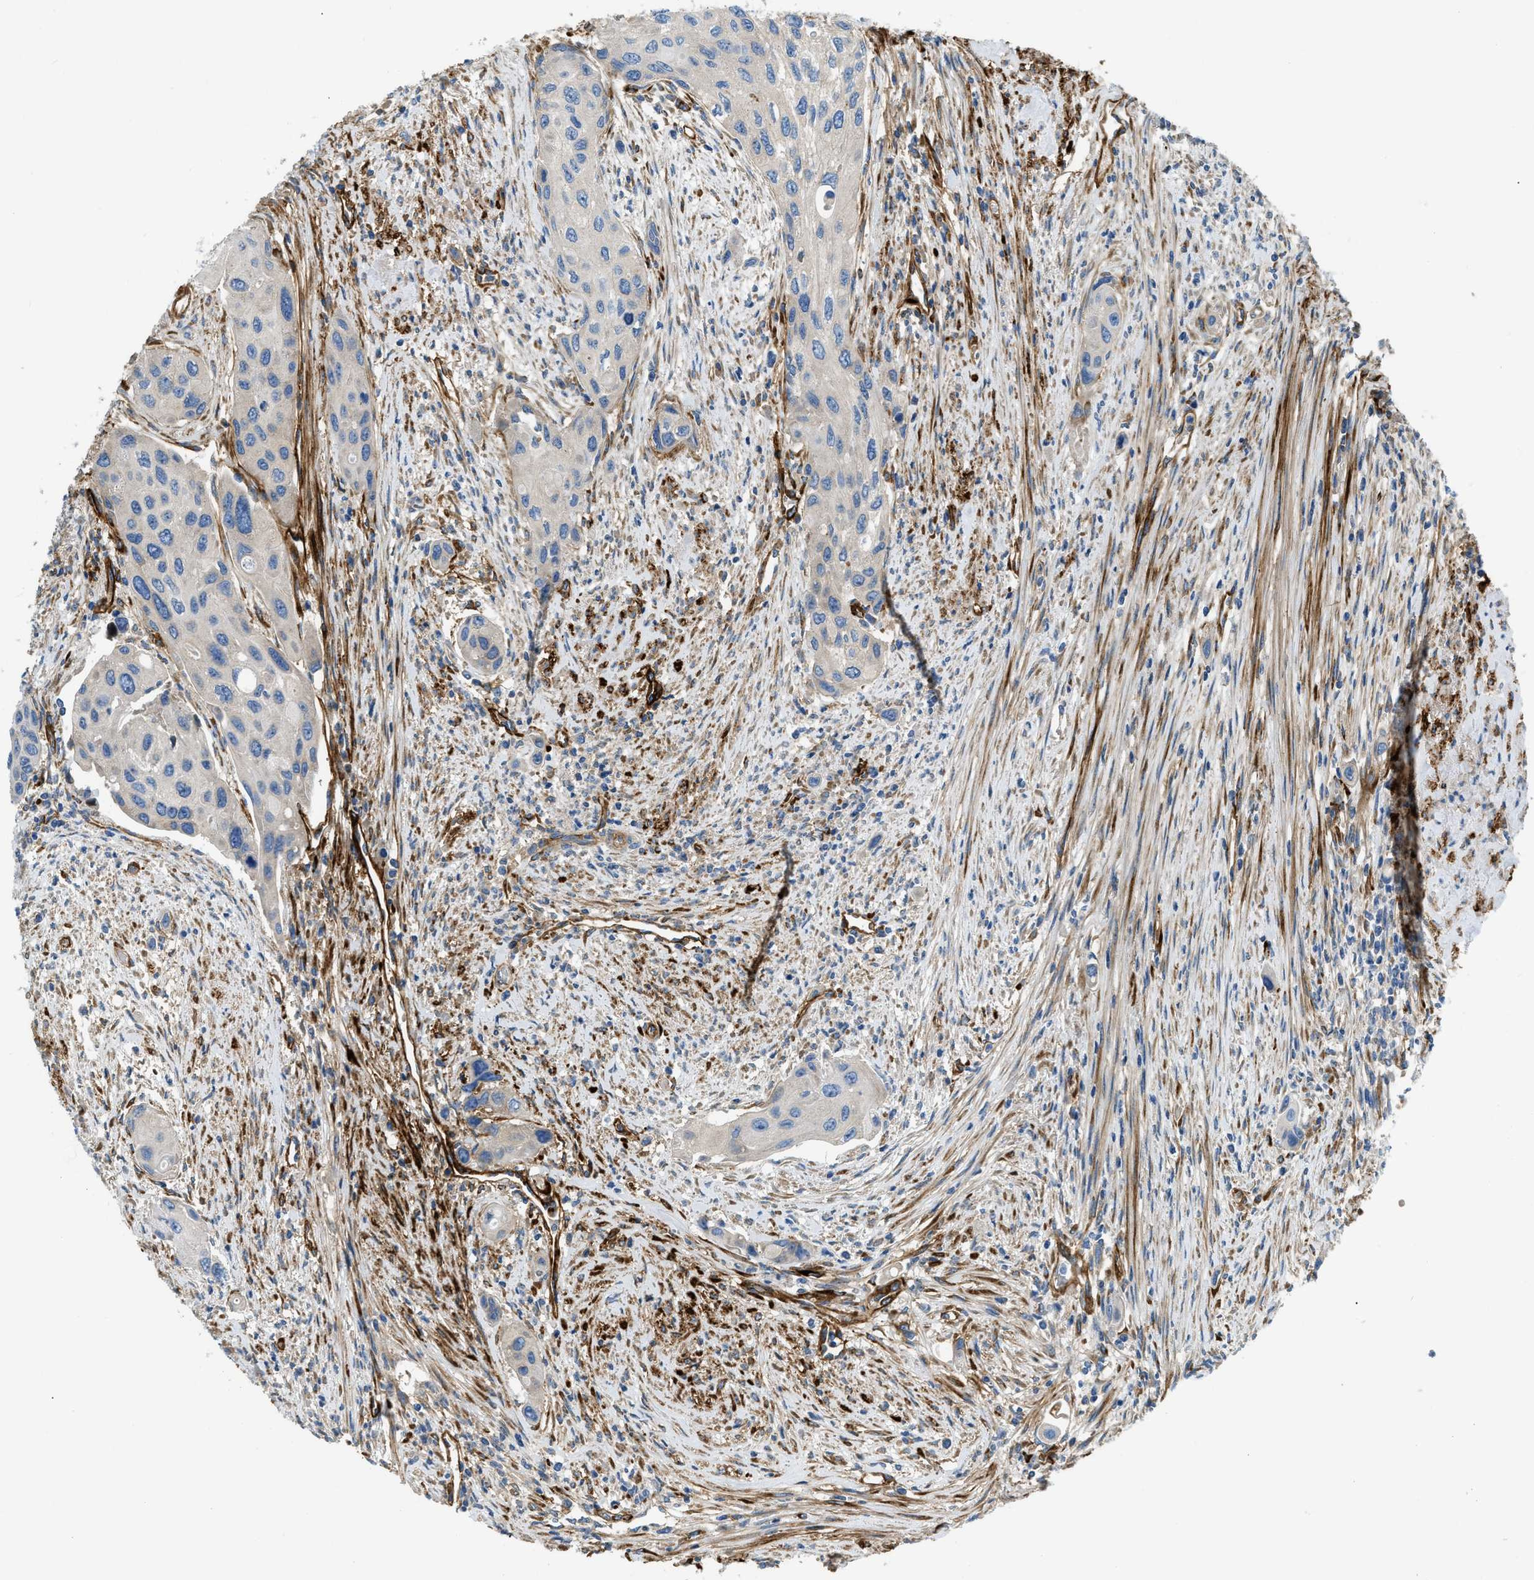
{"staining": {"intensity": "negative", "quantity": "none", "location": "none"}, "tissue": "urothelial cancer", "cell_type": "Tumor cells", "image_type": "cancer", "snomed": [{"axis": "morphology", "description": "Urothelial carcinoma, High grade"}, {"axis": "topography", "description": "Urinary bladder"}], "caption": "High magnification brightfield microscopy of urothelial cancer stained with DAB (brown) and counterstained with hematoxylin (blue): tumor cells show no significant expression.", "gene": "COL15A1", "patient": {"sex": "female", "age": 56}}